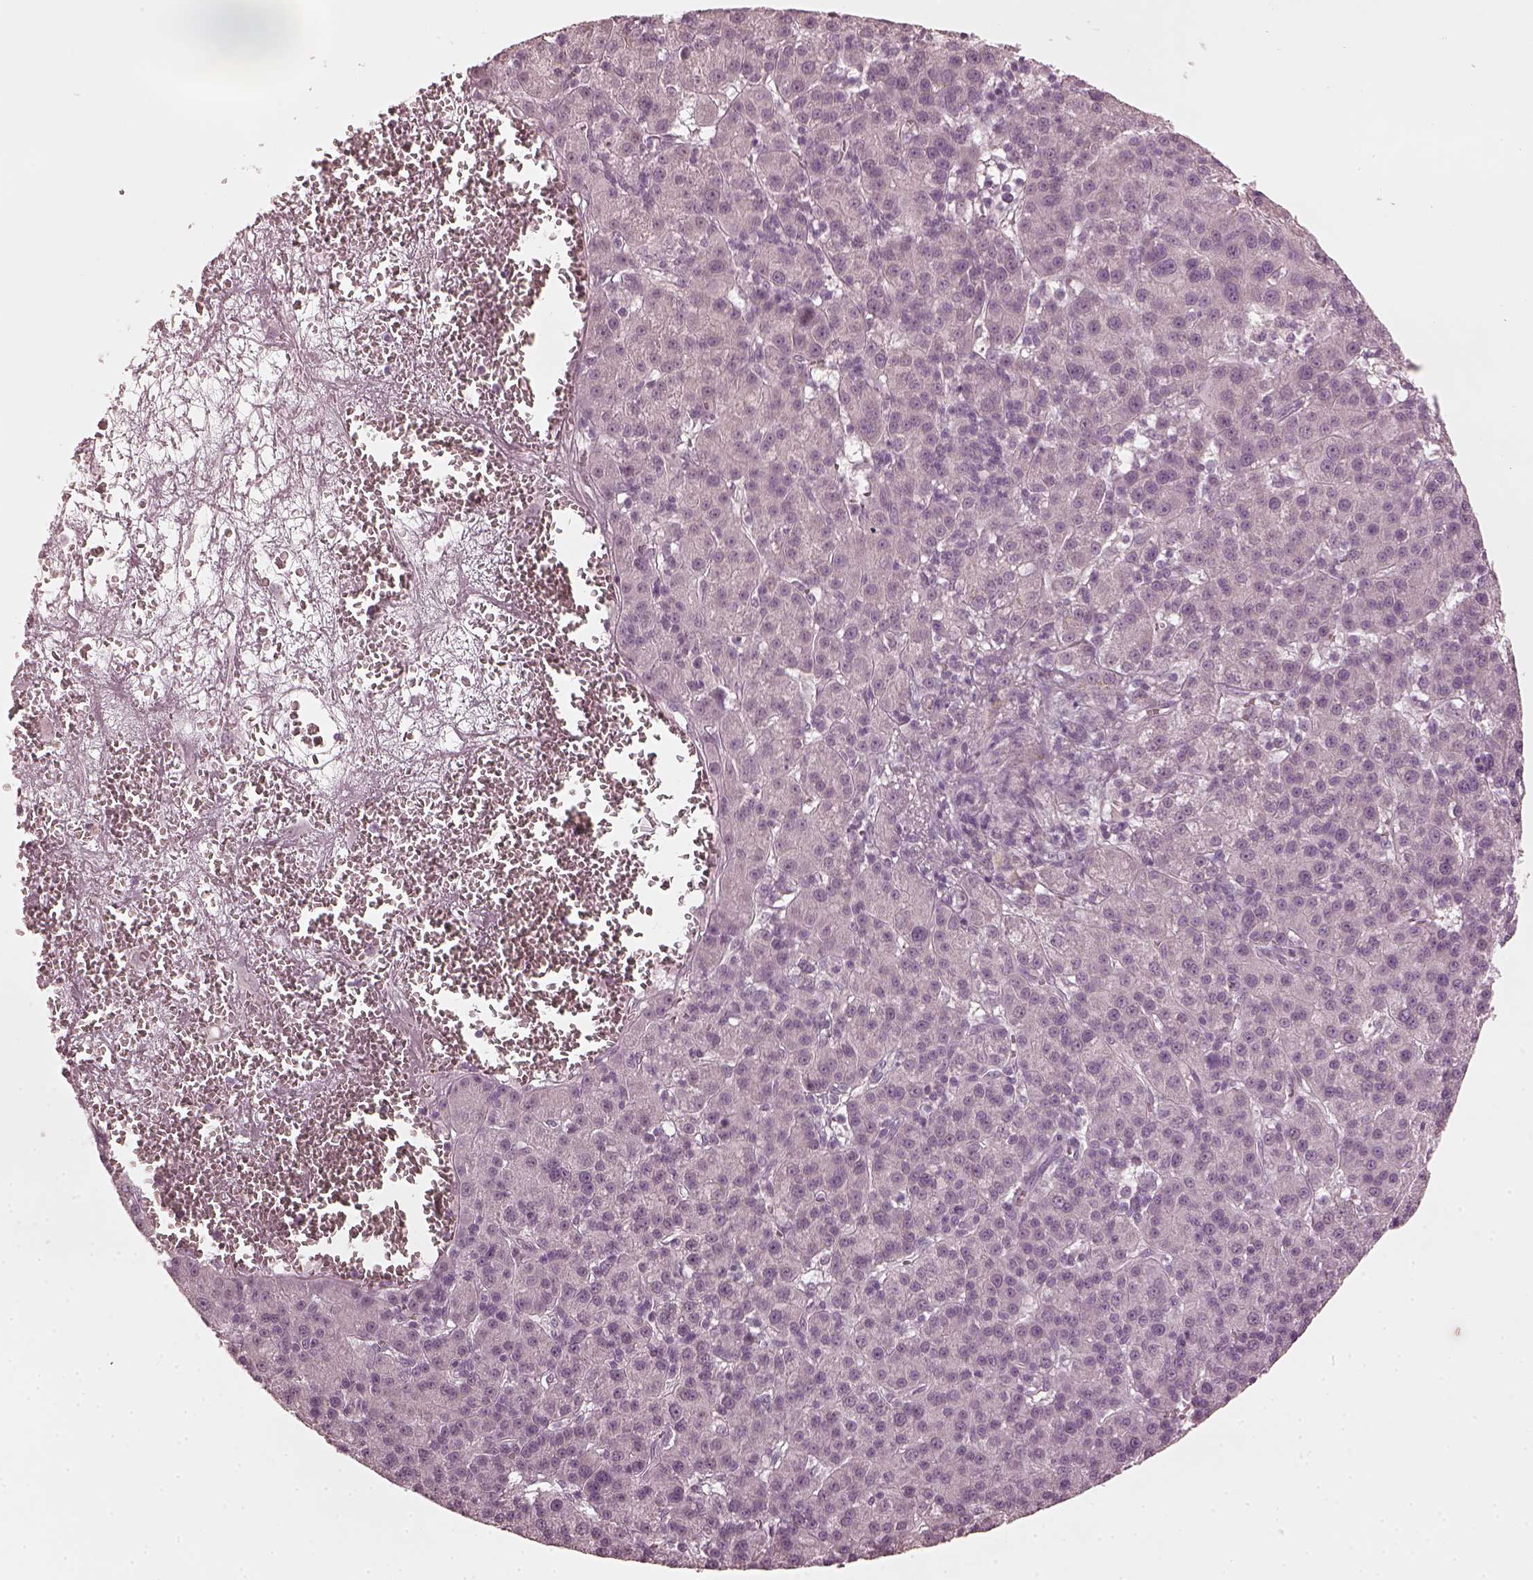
{"staining": {"intensity": "negative", "quantity": "none", "location": "none"}, "tissue": "liver cancer", "cell_type": "Tumor cells", "image_type": "cancer", "snomed": [{"axis": "morphology", "description": "Carcinoma, Hepatocellular, NOS"}, {"axis": "topography", "description": "Liver"}], "caption": "Immunohistochemistry micrograph of neoplastic tissue: human hepatocellular carcinoma (liver) stained with DAB (3,3'-diaminobenzidine) shows no significant protein staining in tumor cells.", "gene": "CCDC170", "patient": {"sex": "female", "age": 60}}